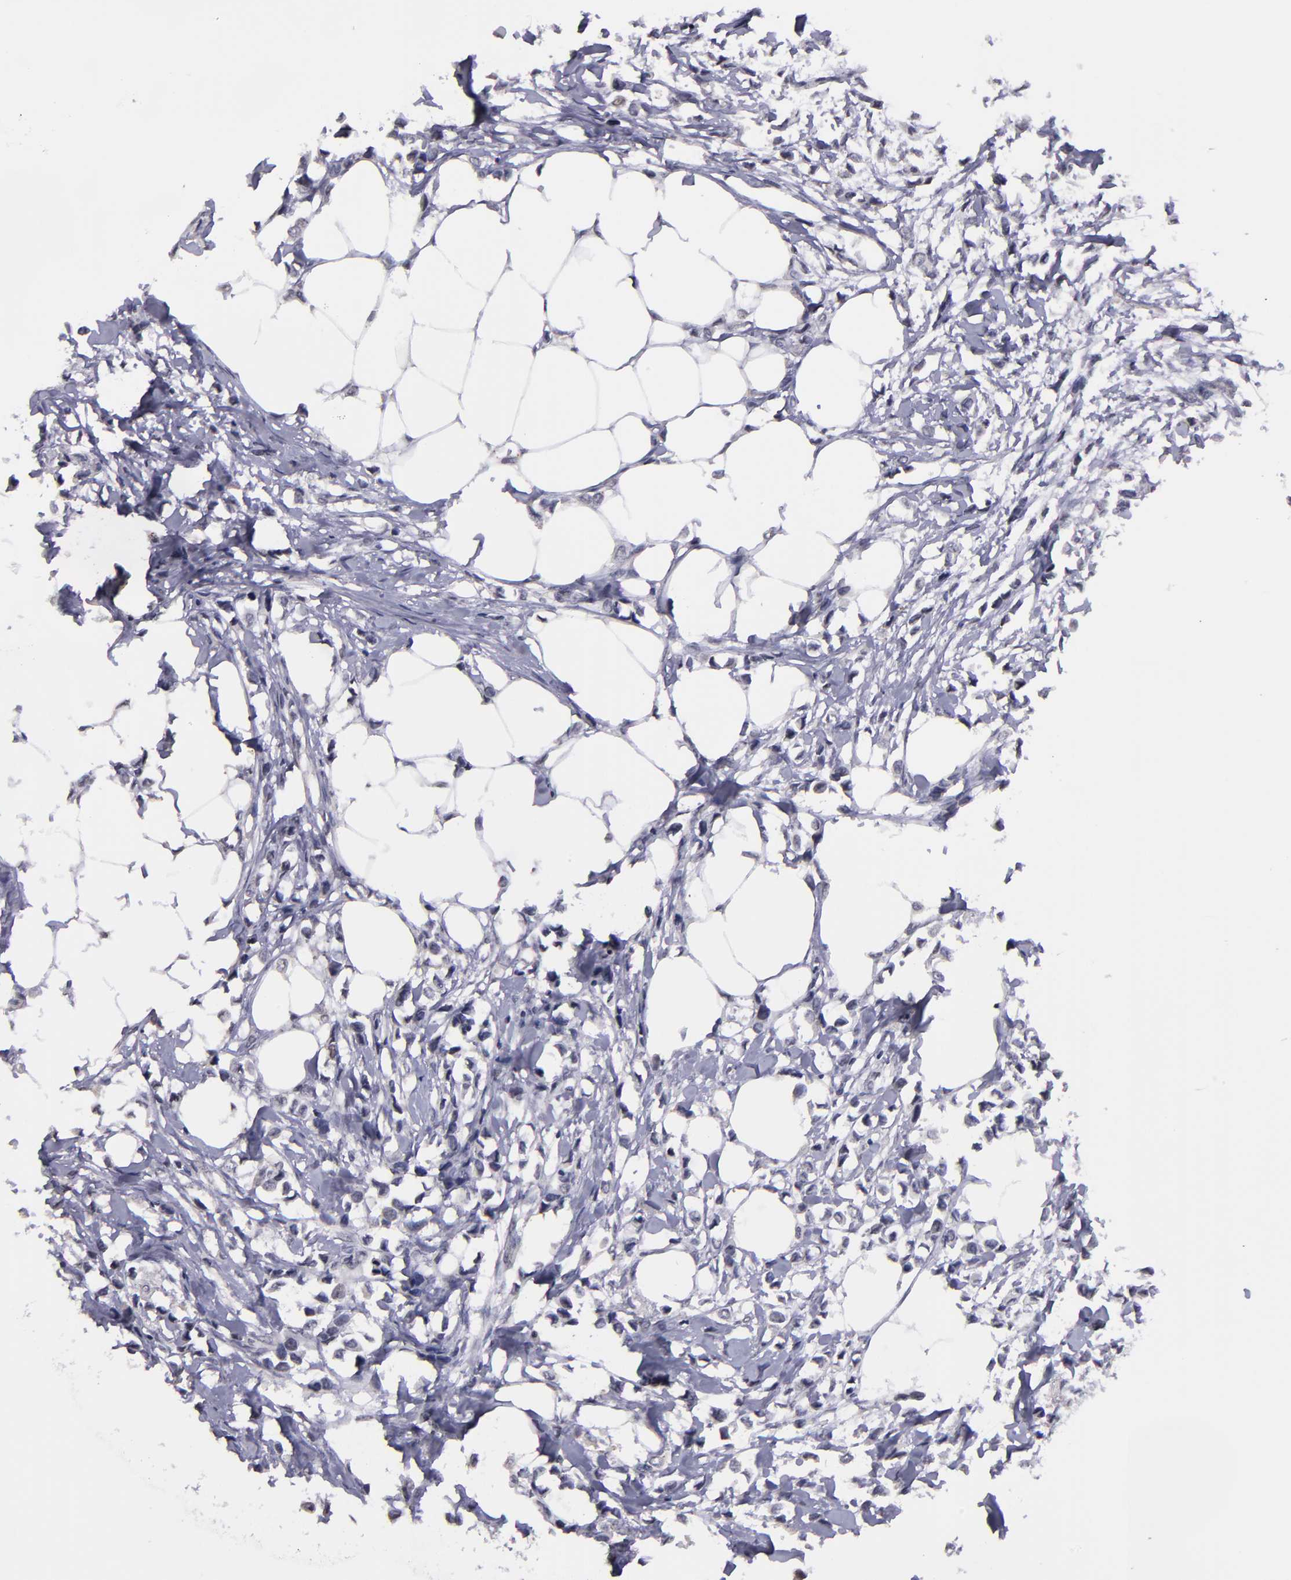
{"staining": {"intensity": "negative", "quantity": "none", "location": "none"}, "tissue": "breast cancer", "cell_type": "Tumor cells", "image_type": "cancer", "snomed": [{"axis": "morphology", "description": "Lobular carcinoma"}, {"axis": "topography", "description": "Breast"}], "caption": "Immunohistochemical staining of human breast cancer reveals no significant staining in tumor cells. (DAB IHC visualized using brightfield microscopy, high magnification).", "gene": "NRXN3", "patient": {"sex": "female", "age": 51}}